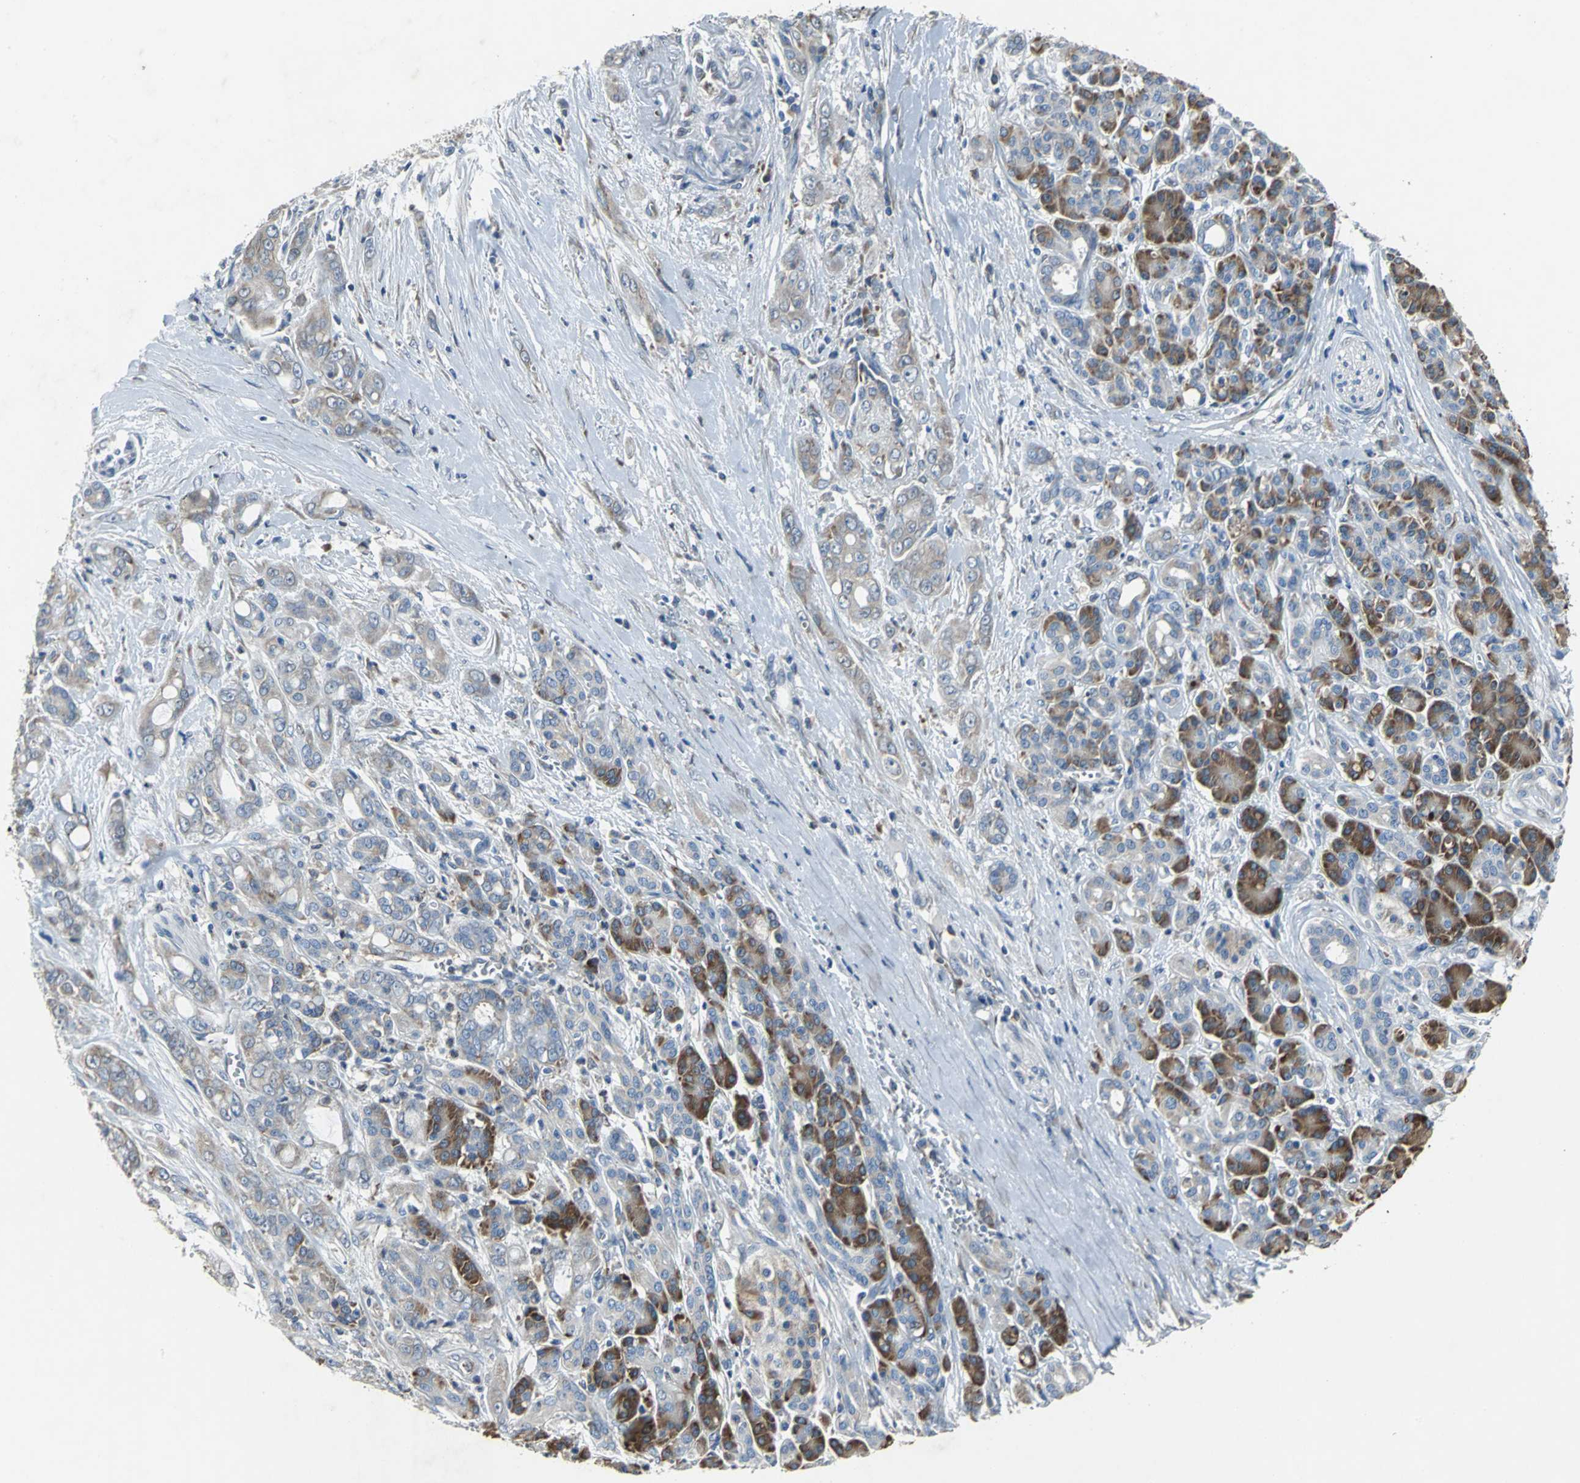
{"staining": {"intensity": "moderate", "quantity": "25%-75%", "location": "cytoplasmic/membranous"}, "tissue": "pancreatic cancer", "cell_type": "Tumor cells", "image_type": "cancer", "snomed": [{"axis": "morphology", "description": "Adenocarcinoma, NOS"}, {"axis": "topography", "description": "Pancreas"}], "caption": "The histopathology image reveals immunohistochemical staining of pancreatic adenocarcinoma. There is moderate cytoplasmic/membranous positivity is seen in approximately 25%-75% of tumor cells.", "gene": "EIF5A", "patient": {"sex": "male", "age": 59}}